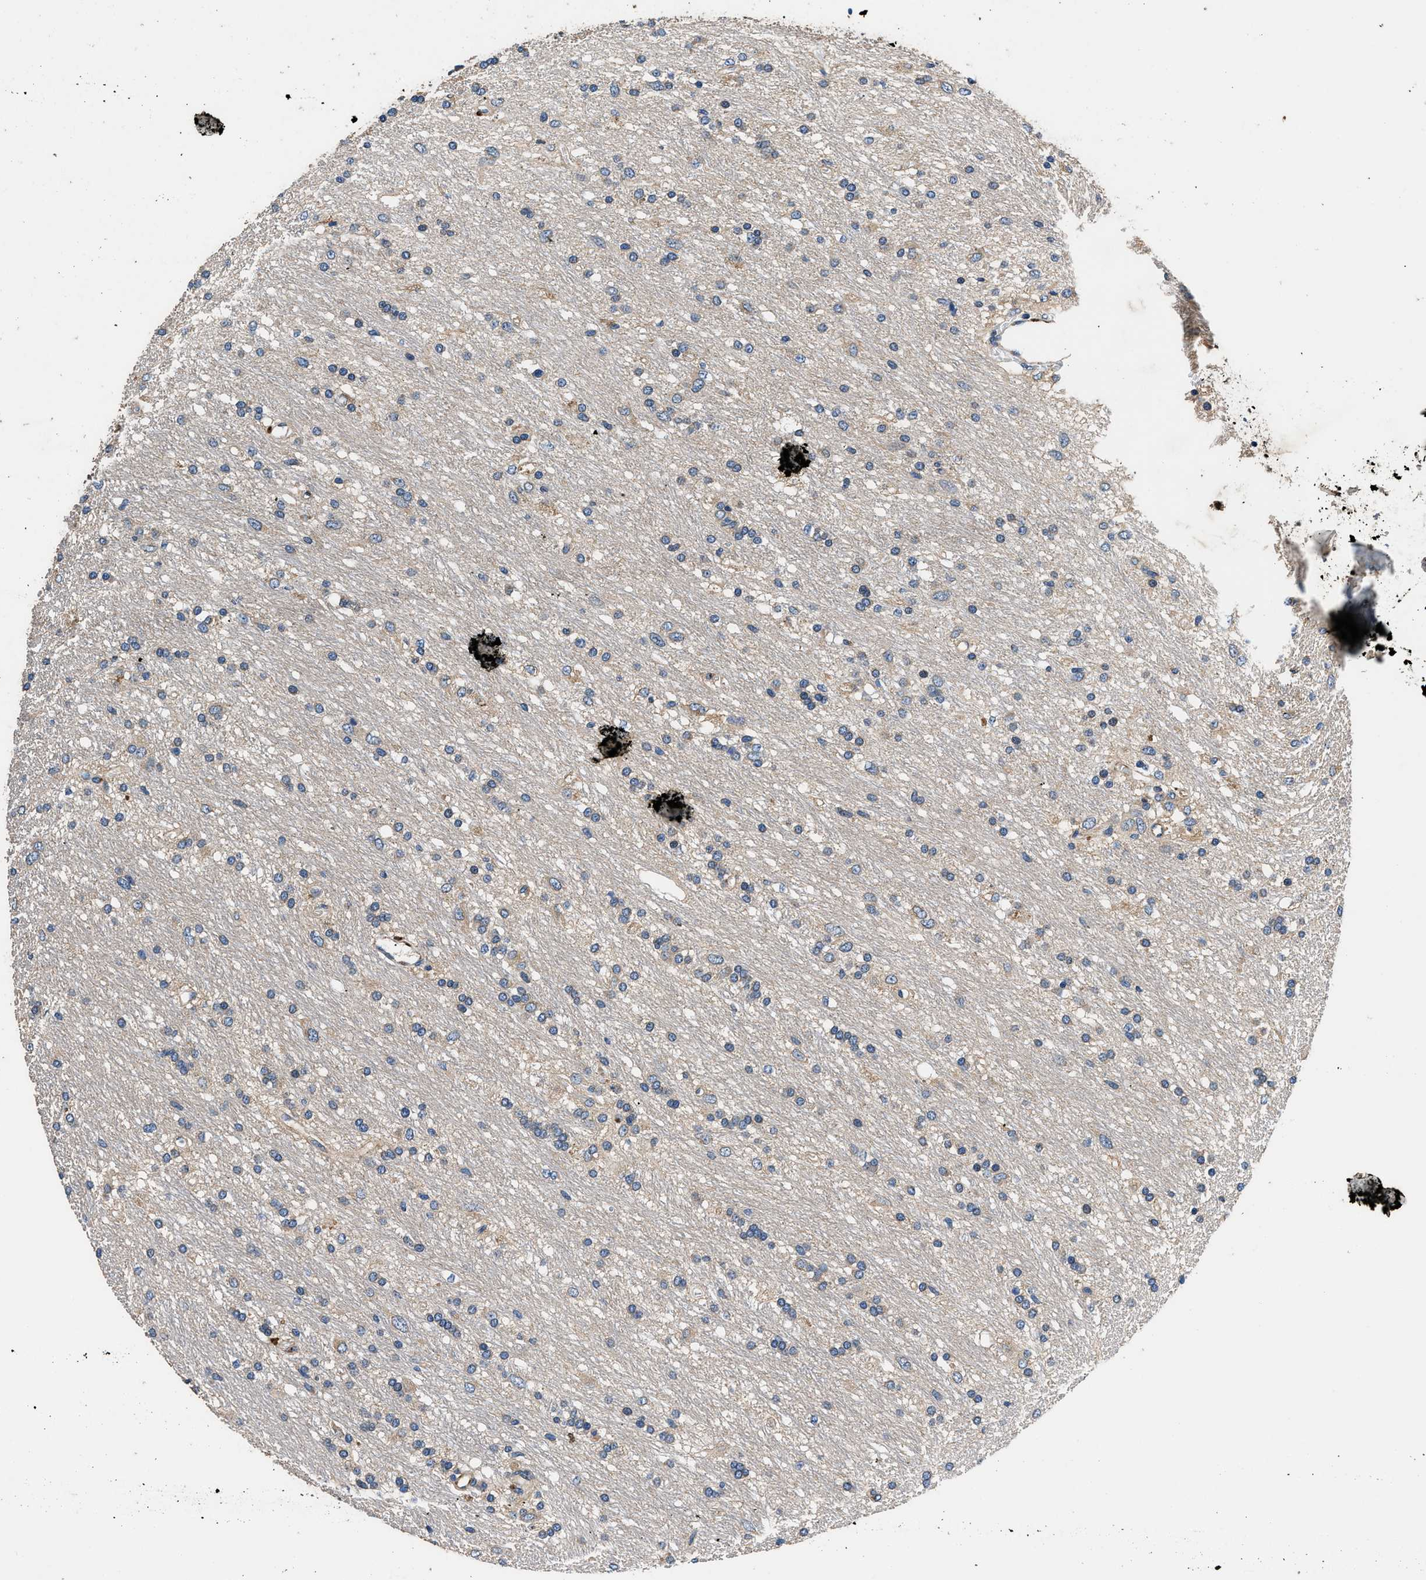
{"staining": {"intensity": "negative", "quantity": "none", "location": "none"}, "tissue": "glioma", "cell_type": "Tumor cells", "image_type": "cancer", "snomed": [{"axis": "morphology", "description": "Glioma, malignant, Low grade"}, {"axis": "topography", "description": "Brain"}], "caption": "Image shows no protein expression in tumor cells of glioma tissue.", "gene": "DHRS7B", "patient": {"sex": "male", "age": 77}}